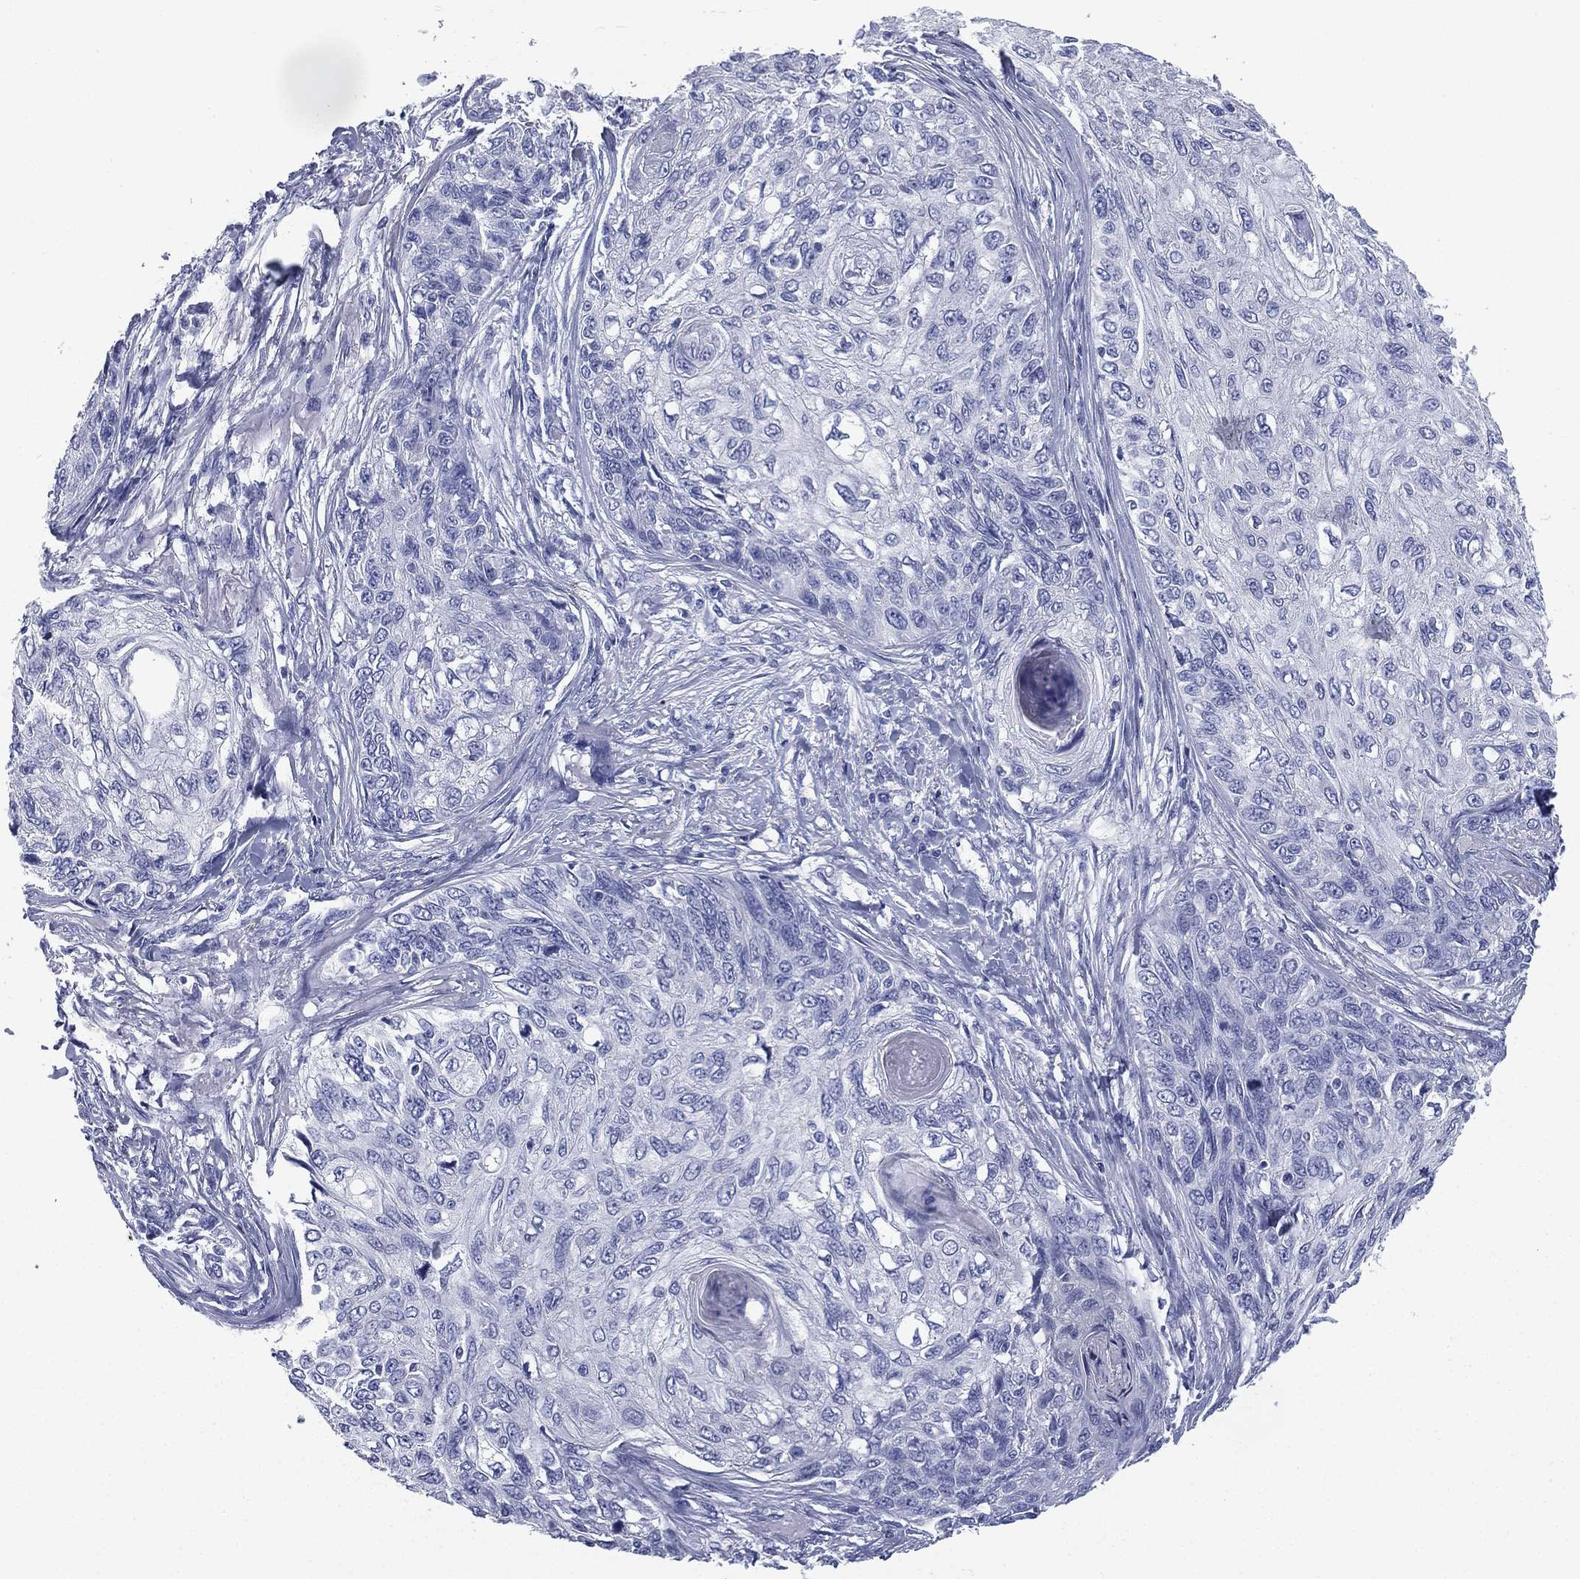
{"staining": {"intensity": "negative", "quantity": "none", "location": "none"}, "tissue": "skin cancer", "cell_type": "Tumor cells", "image_type": "cancer", "snomed": [{"axis": "morphology", "description": "Squamous cell carcinoma, NOS"}, {"axis": "topography", "description": "Skin"}], "caption": "Immunohistochemical staining of squamous cell carcinoma (skin) exhibits no significant staining in tumor cells. (DAB (3,3'-diaminobenzidine) immunohistochemistry, high magnification).", "gene": "FCER2", "patient": {"sex": "male", "age": 92}}